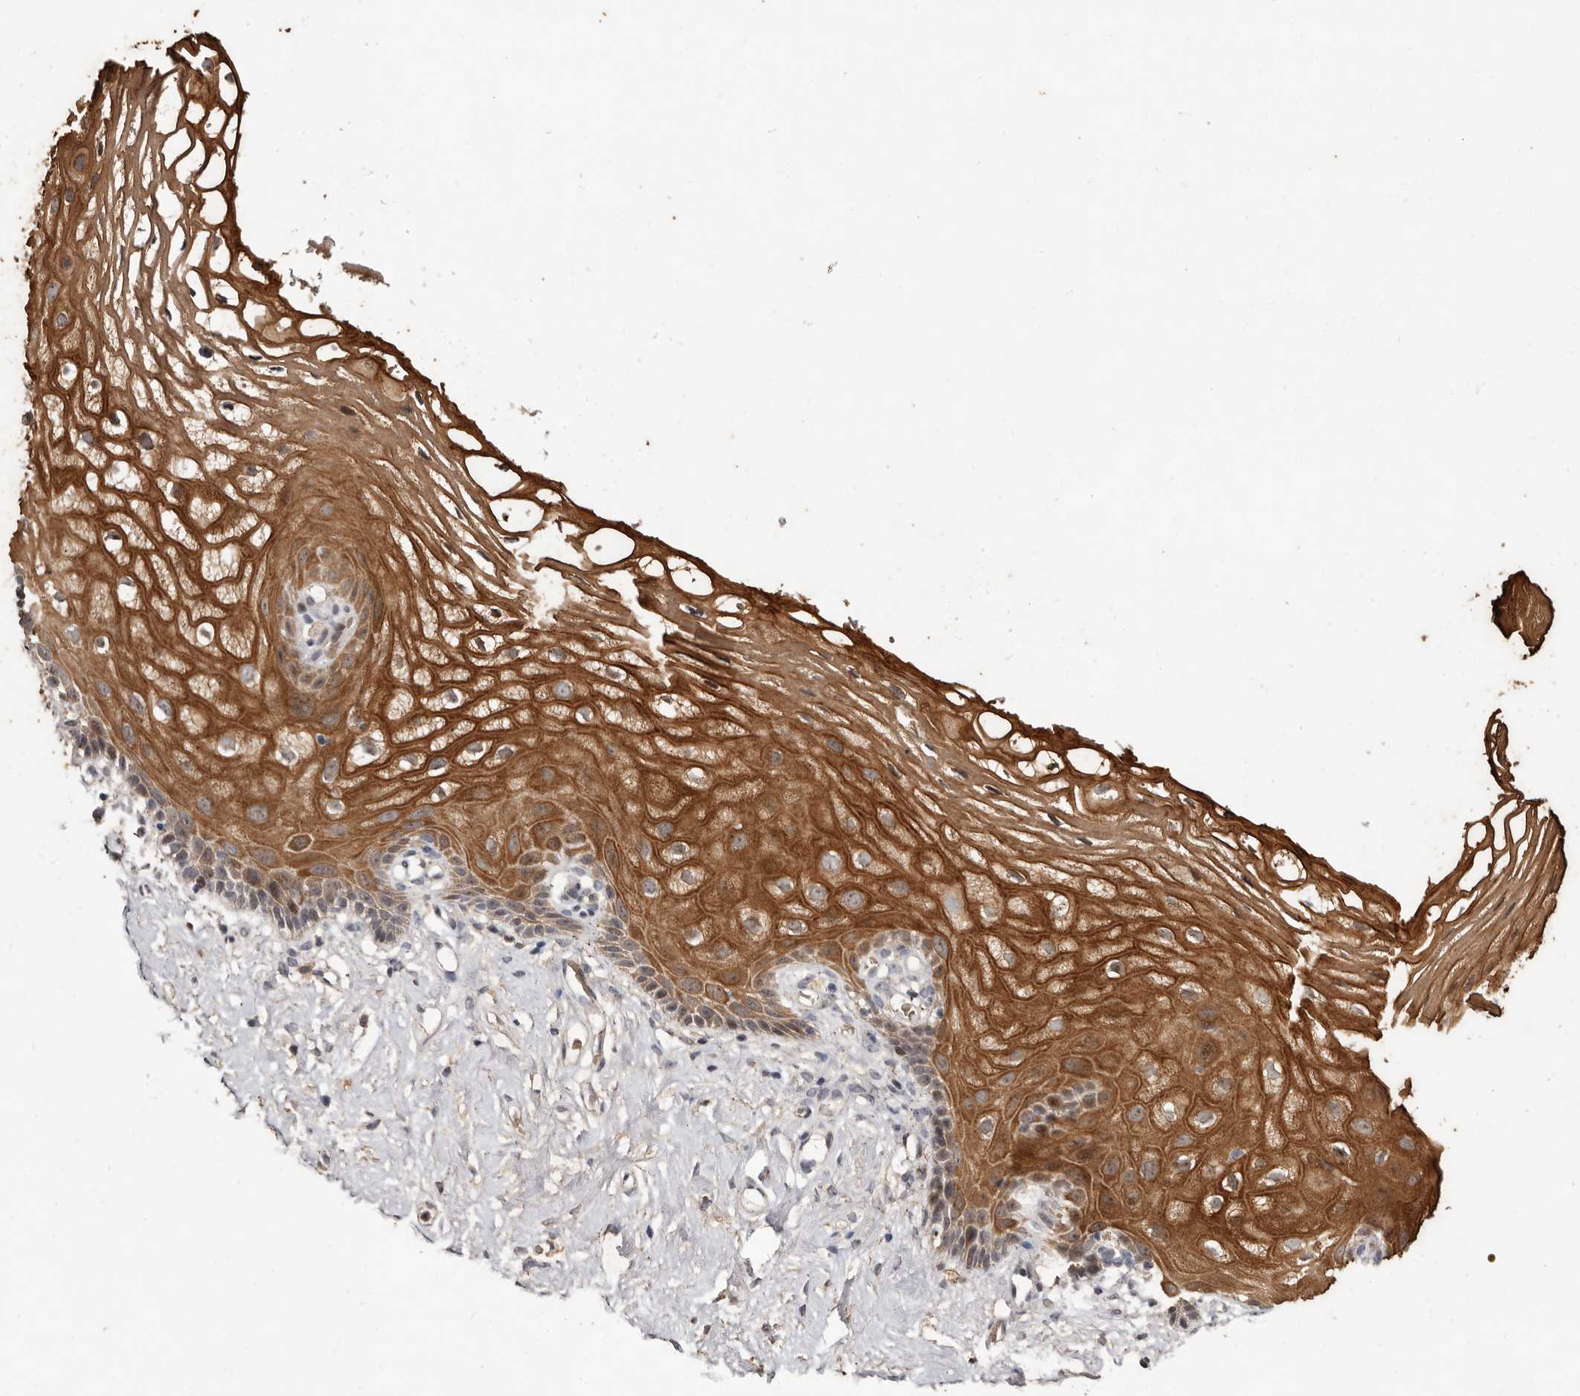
{"staining": {"intensity": "strong", "quantity": ">75%", "location": "cytoplasmic/membranous"}, "tissue": "vagina", "cell_type": "Squamous epithelial cells", "image_type": "normal", "snomed": [{"axis": "morphology", "description": "Normal tissue, NOS"}, {"axis": "morphology", "description": "Adenocarcinoma, NOS"}, {"axis": "topography", "description": "Rectum"}, {"axis": "topography", "description": "Vagina"}], "caption": "Squamous epithelial cells reveal high levels of strong cytoplasmic/membranous positivity in about >75% of cells in normal human vagina.", "gene": "GRAMD2A", "patient": {"sex": "female", "age": 71}}